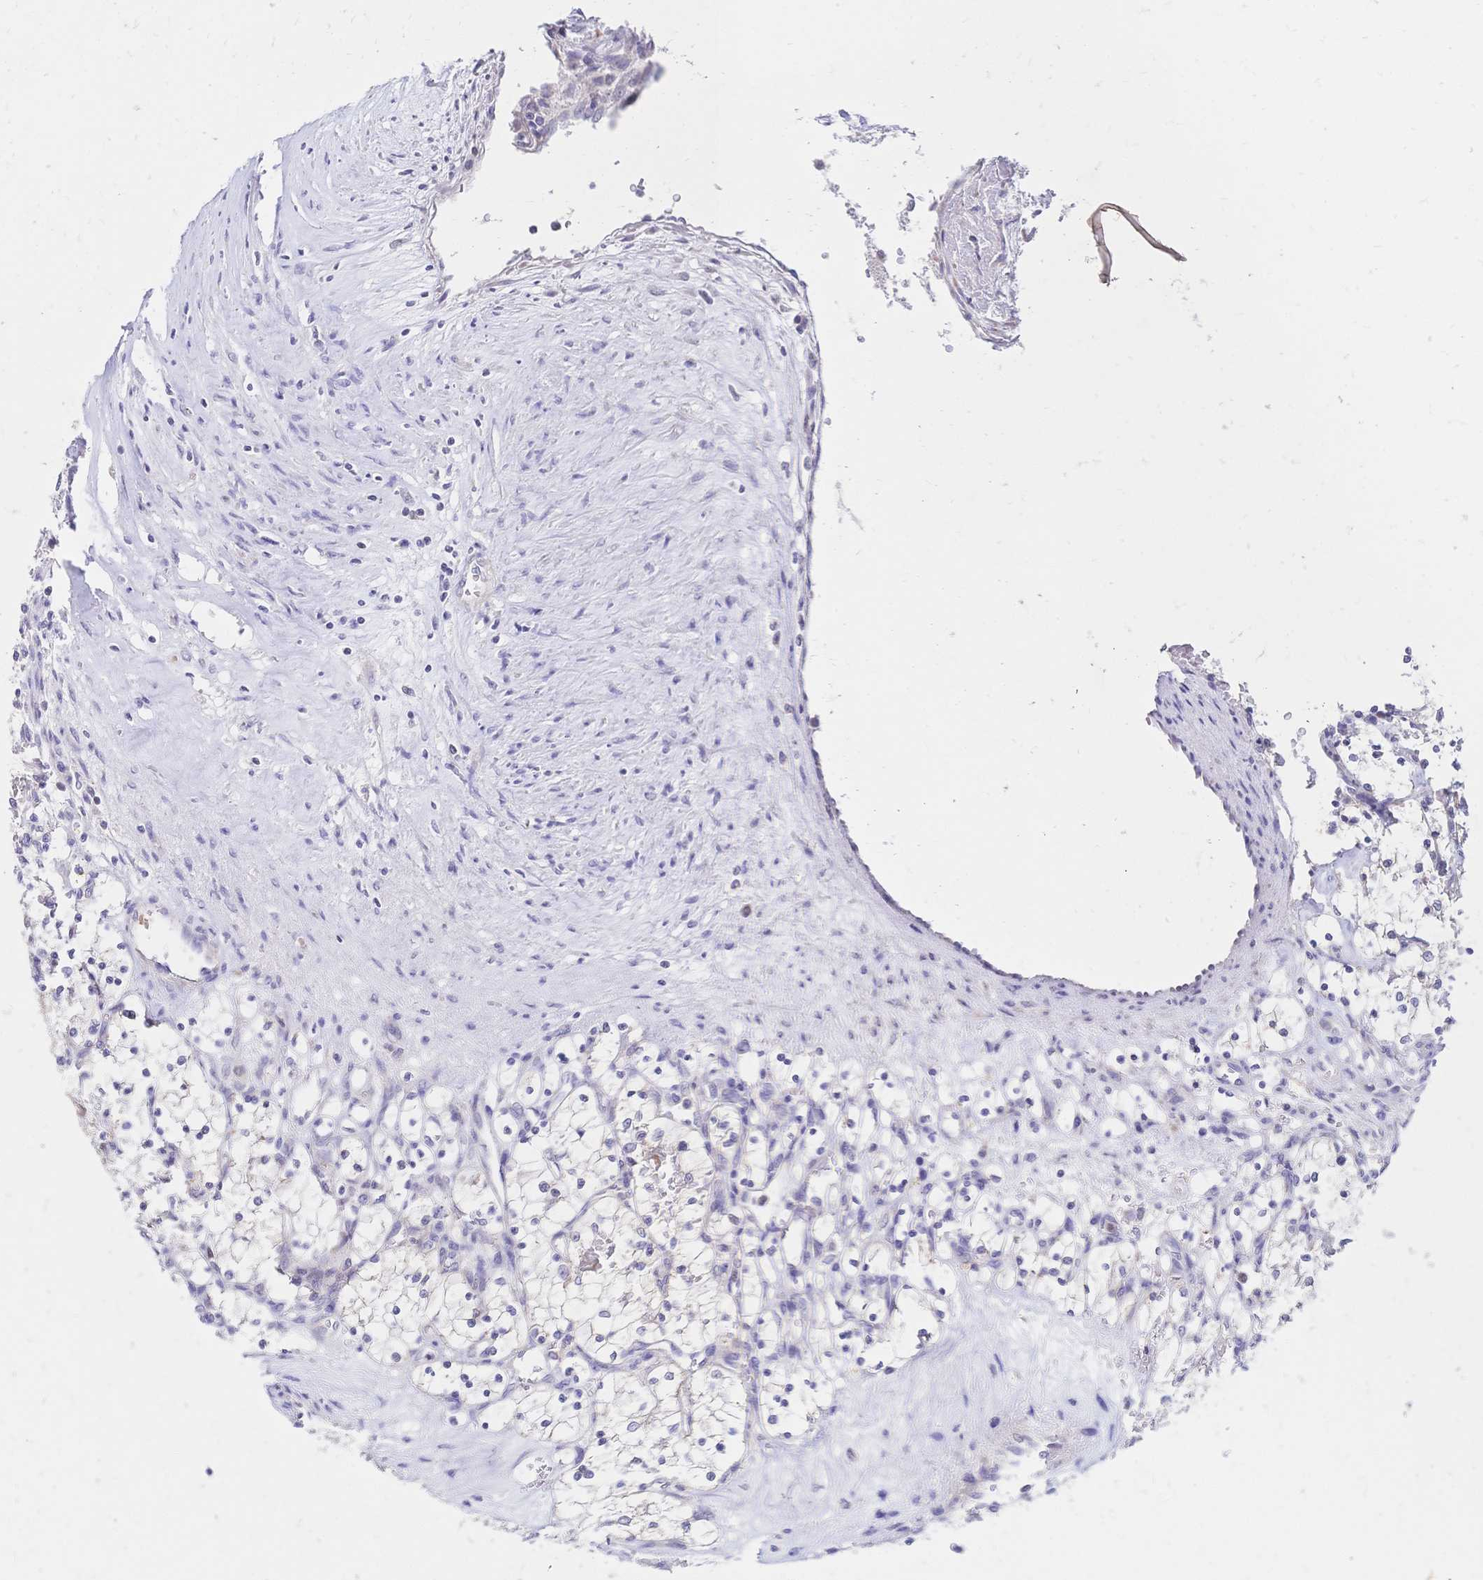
{"staining": {"intensity": "negative", "quantity": "none", "location": "none"}, "tissue": "renal cancer", "cell_type": "Tumor cells", "image_type": "cancer", "snomed": [{"axis": "morphology", "description": "Adenocarcinoma, NOS"}, {"axis": "topography", "description": "Kidney"}], "caption": "Immunohistochemistry (IHC) histopathology image of neoplastic tissue: human renal adenocarcinoma stained with DAB (3,3'-diaminobenzidine) displays no significant protein positivity in tumor cells. (DAB immunohistochemistry (IHC) visualized using brightfield microscopy, high magnification).", "gene": "CLEC18B", "patient": {"sex": "female", "age": 69}}